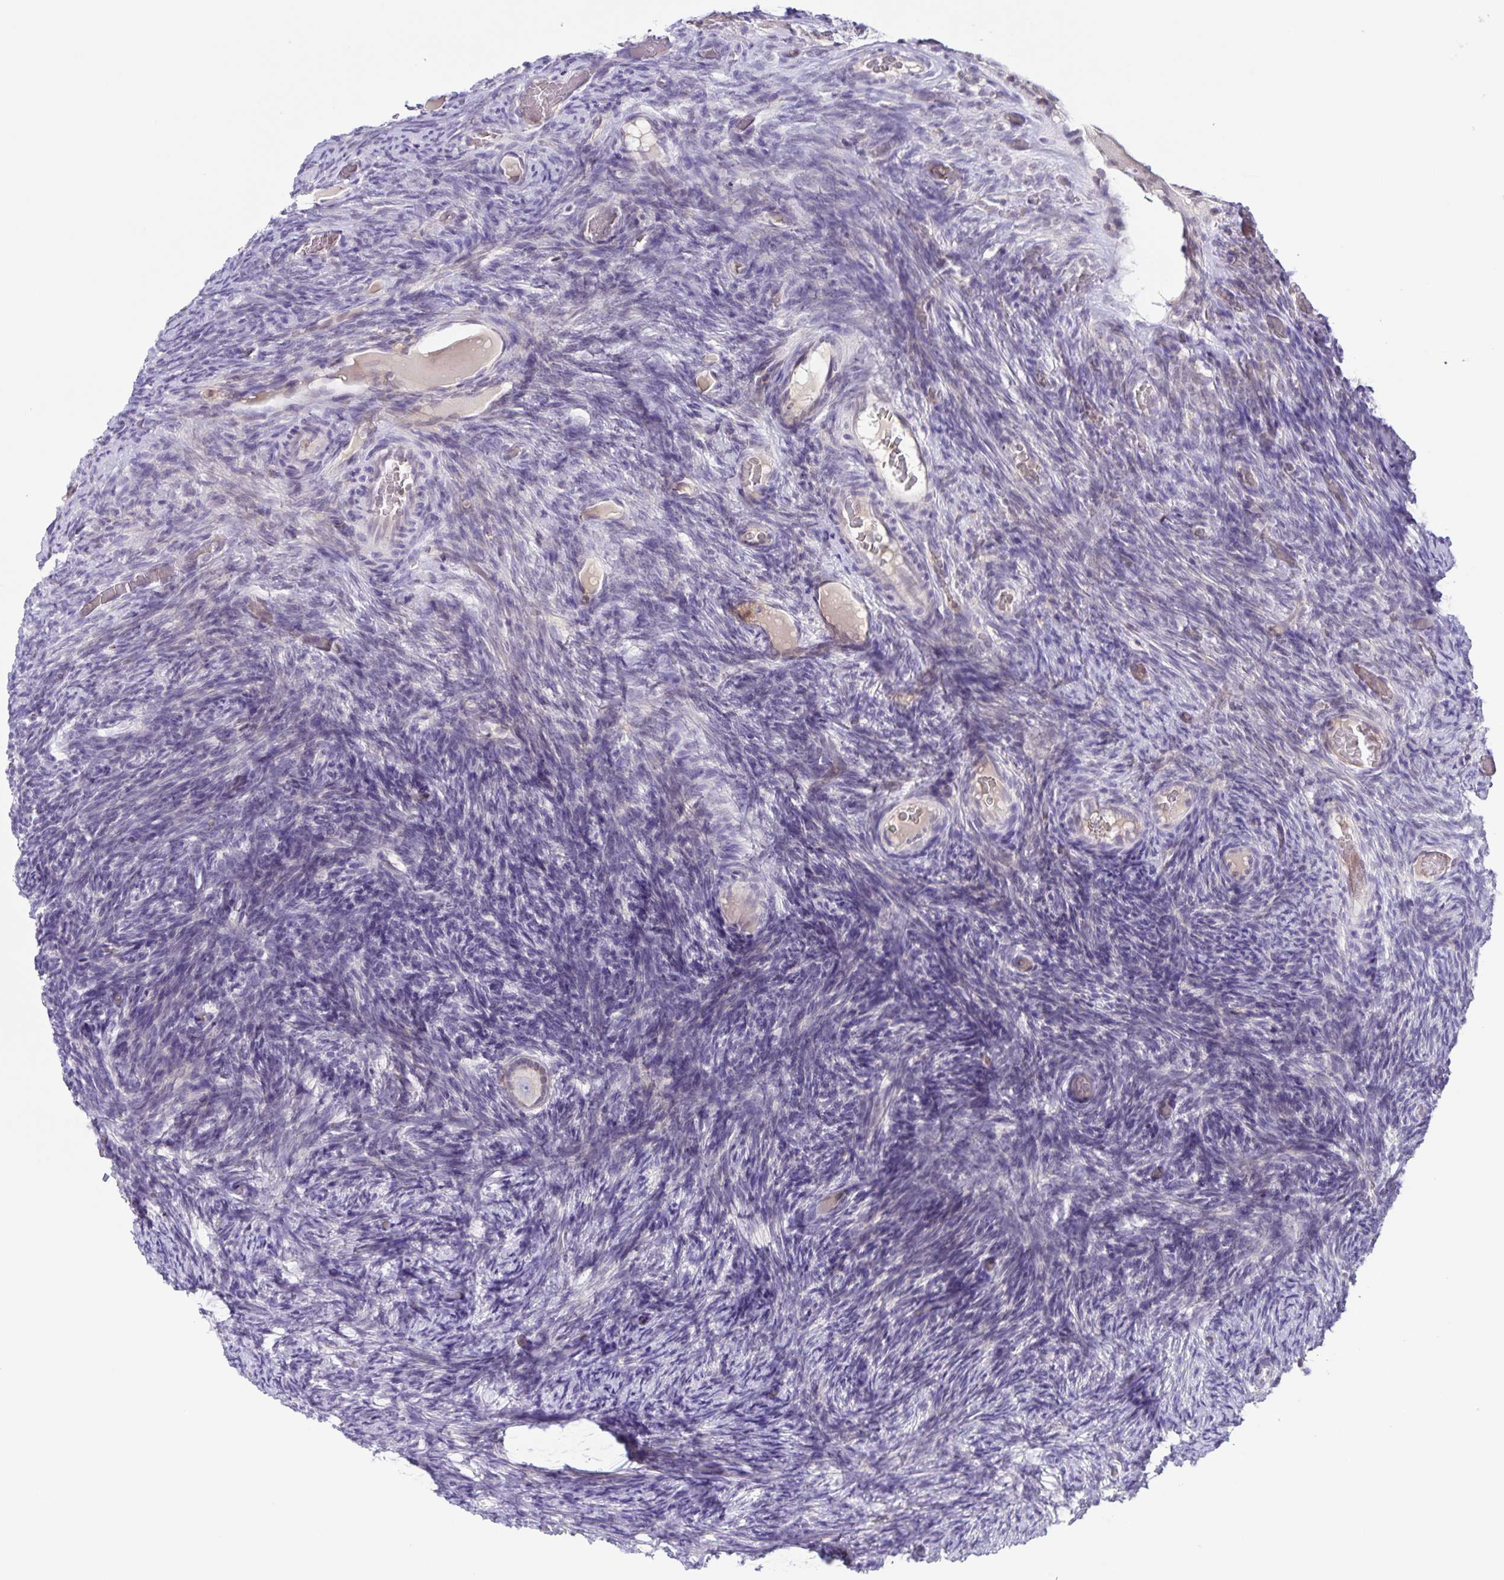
{"staining": {"intensity": "negative", "quantity": "none", "location": "none"}, "tissue": "ovary", "cell_type": "Follicle cells", "image_type": "normal", "snomed": [{"axis": "morphology", "description": "Normal tissue, NOS"}, {"axis": "topography", "description": "Ovary"}], "caption": "Follicle cells are negative for brown protein staining in benign ovary. (Immunohistochemistry, brightfield microscopy, high magnification).", "gene": "STPG4", "patient": {"sex": "female", "age": 34}}